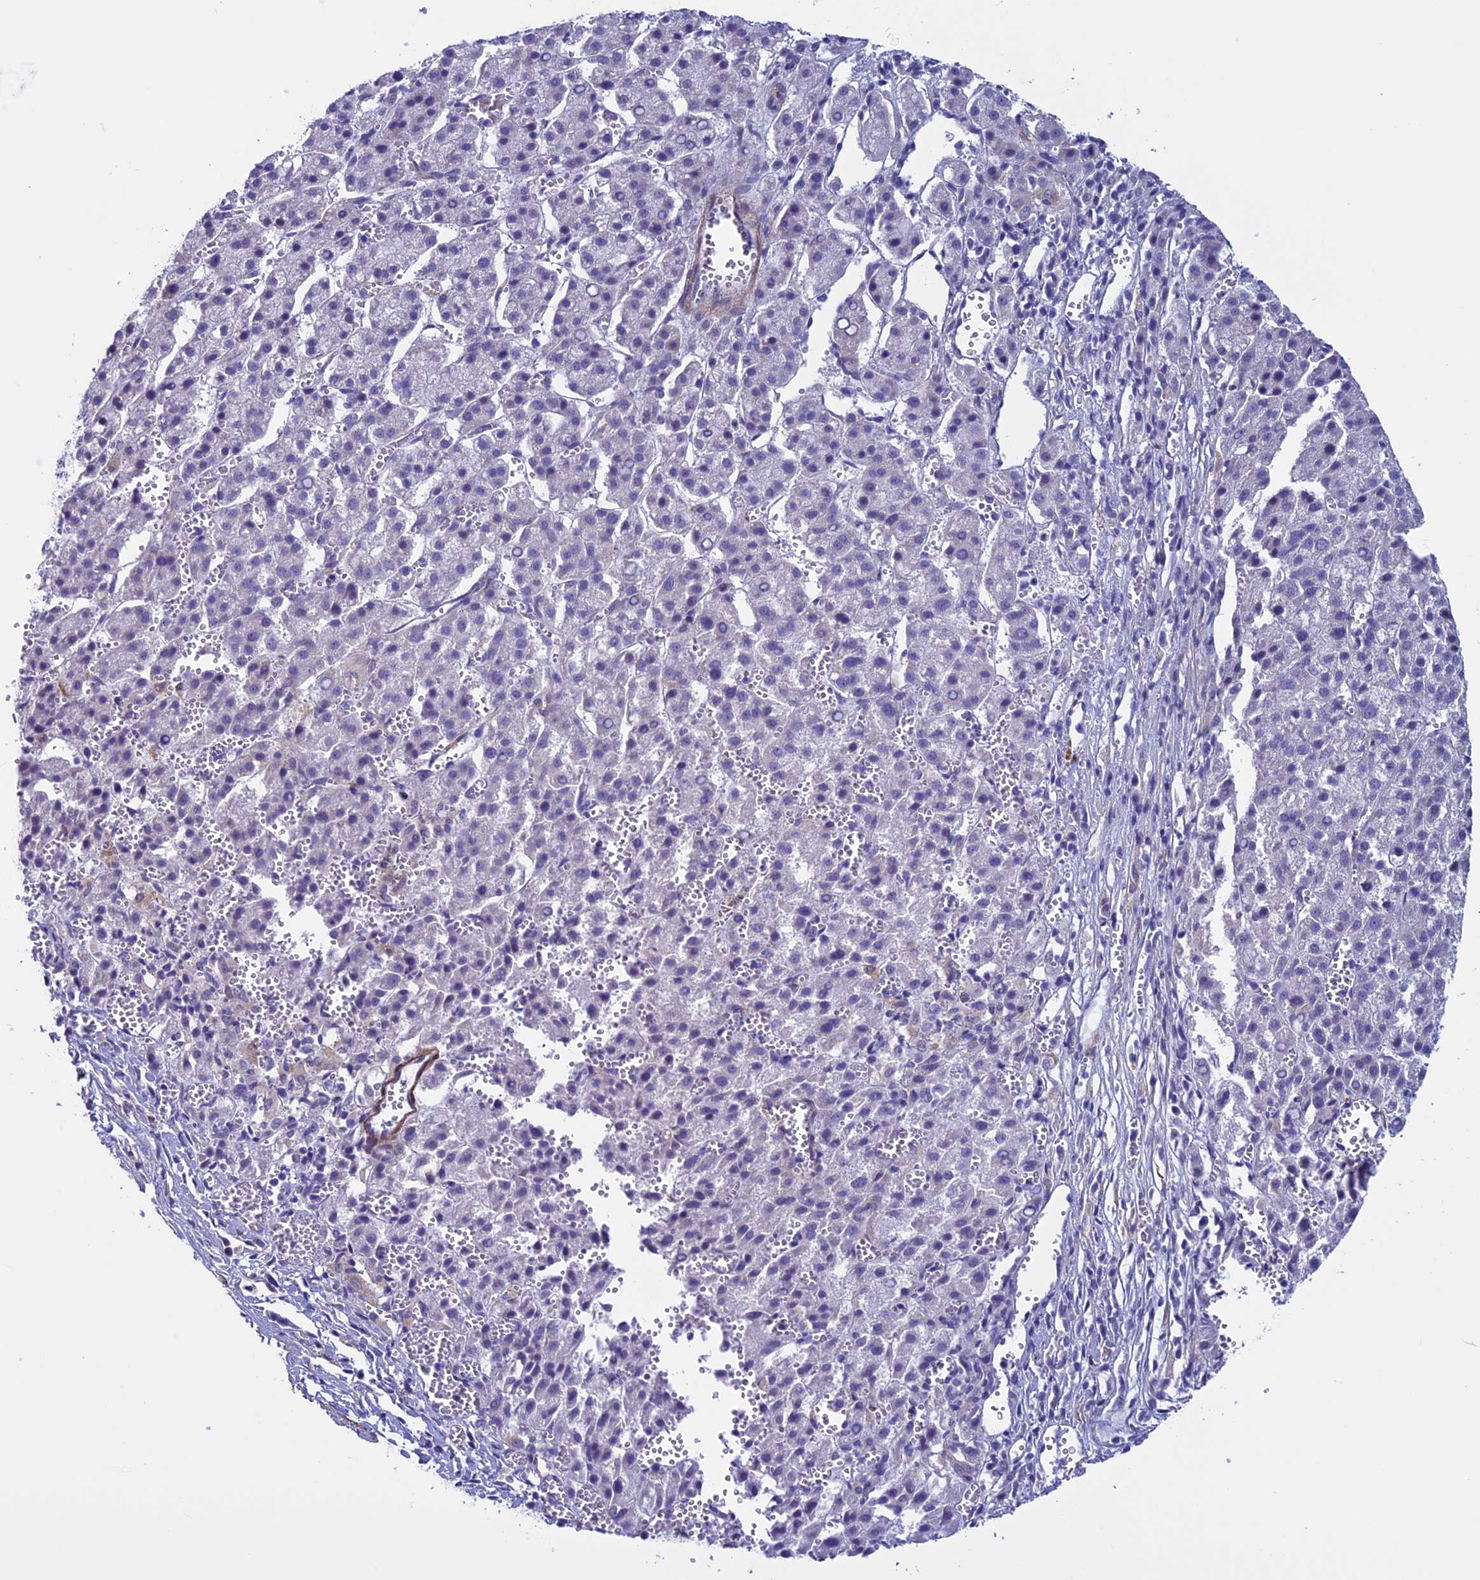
{"staining": {"intensity": "negative", "quantity": "none", "location": "none"}, "tissue": "liver cancer", "cell_type": "Tumor cells", "image_type": "cancer", "snomed": [{"axis": "morphology", "description": "Carcinoma, Hepatocellular, NOS"}, {"axis": "topography", "description": "Liver"}], "caption": "Image shows no significant protein positivity in tumor cells of liver cancer (hepatocellular carcinoma). (DAB (3,3'-diaminobenzidine) immunohistochemistry, high magnification).", "gene": "IGSF6", "patient": {"sex": "female", "age": 58}}